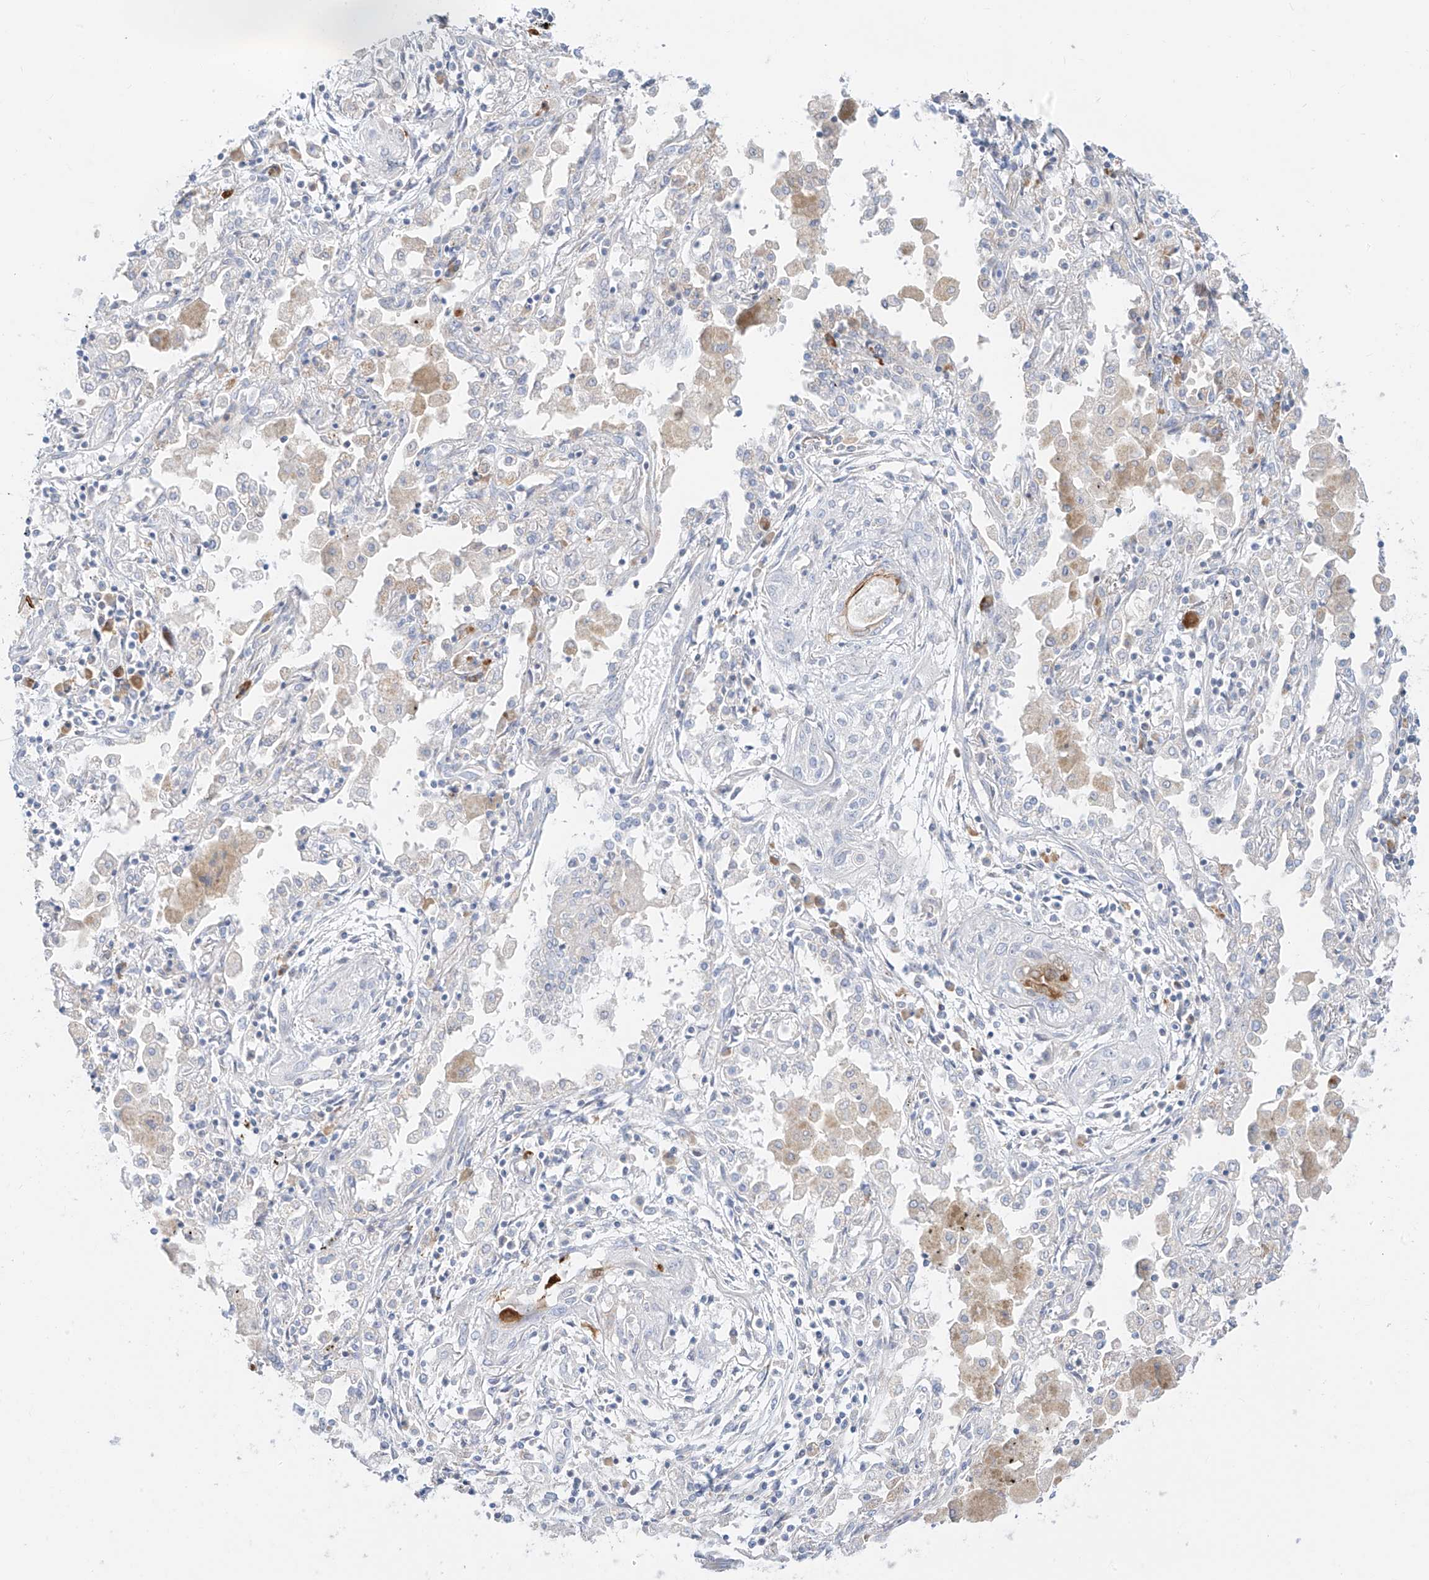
{"staining": {"intensity": "negative", "quantity": "none", "location": "none"}, "tissue": "lung cancer", "cell_type": "Tumor cells", "image_type": "cancer", "snomed": [{"axis": "morphology", "description": "Squamous cell carcinoma, NOS"}, {"axis": "topography", "description": "Lung"}], "caption": "An image of lung cancer stained for a protein shows no brown staining in tumor cells.", "gene": "SYTL3", "patient": {"sex": "female", "age": 47}}